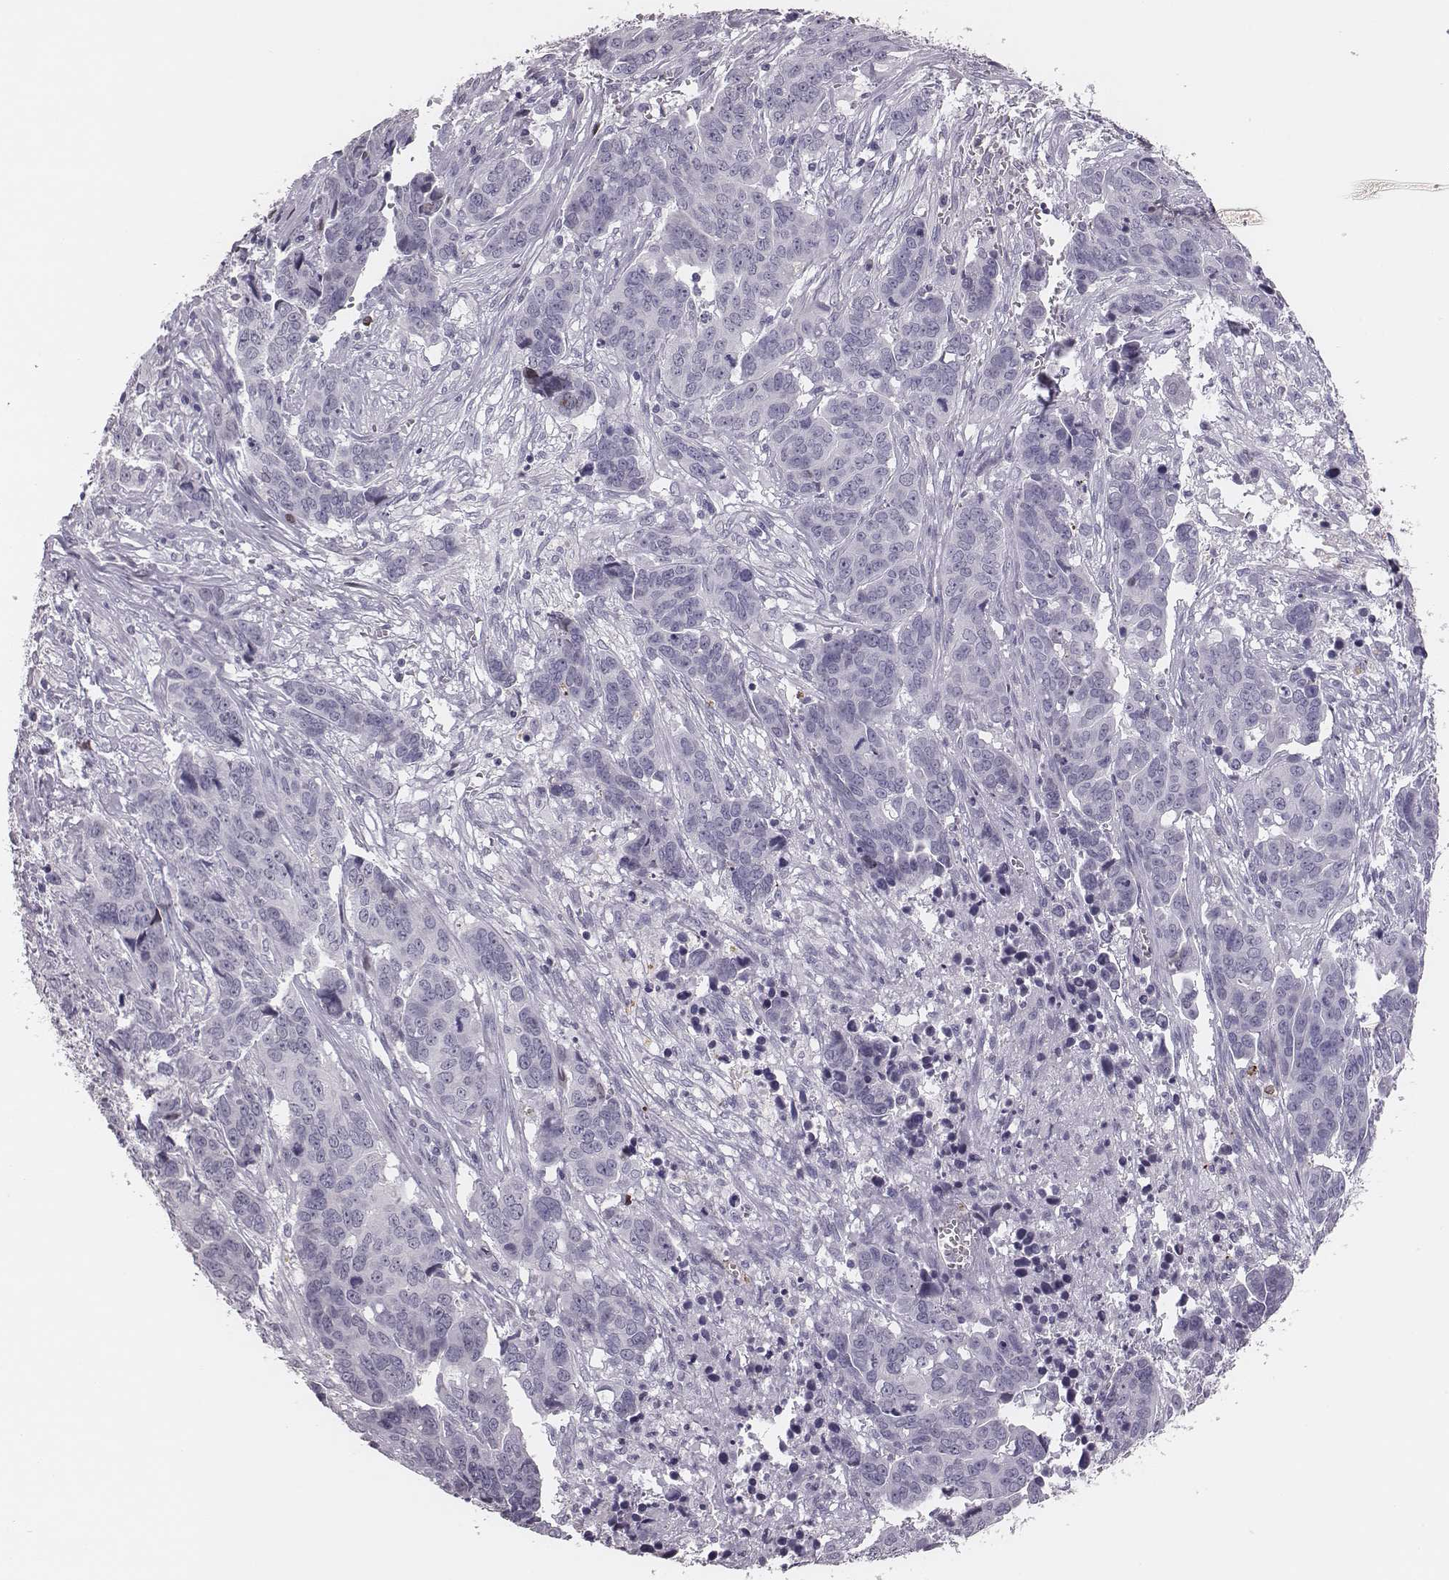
{"staining": {"intensity": "negative", "quantity": "none", "location": "none"}, "tissue": "ovarian cancer", "cell_type": "Tumor cells", "image_type": "cancer", "snomed": [{"axis": "morphology", "description": "Carcinoma, endometroid"}, {"axis": "topography", "description": "Ovary"}], "caption": "Ovarian cancer (endometroid carcinoma) was stained to show a protein in brown. There is no significant positivity in tumor cells.", "gene": "ADGRF4", "patient": {"sex": "female", "age": 78}}